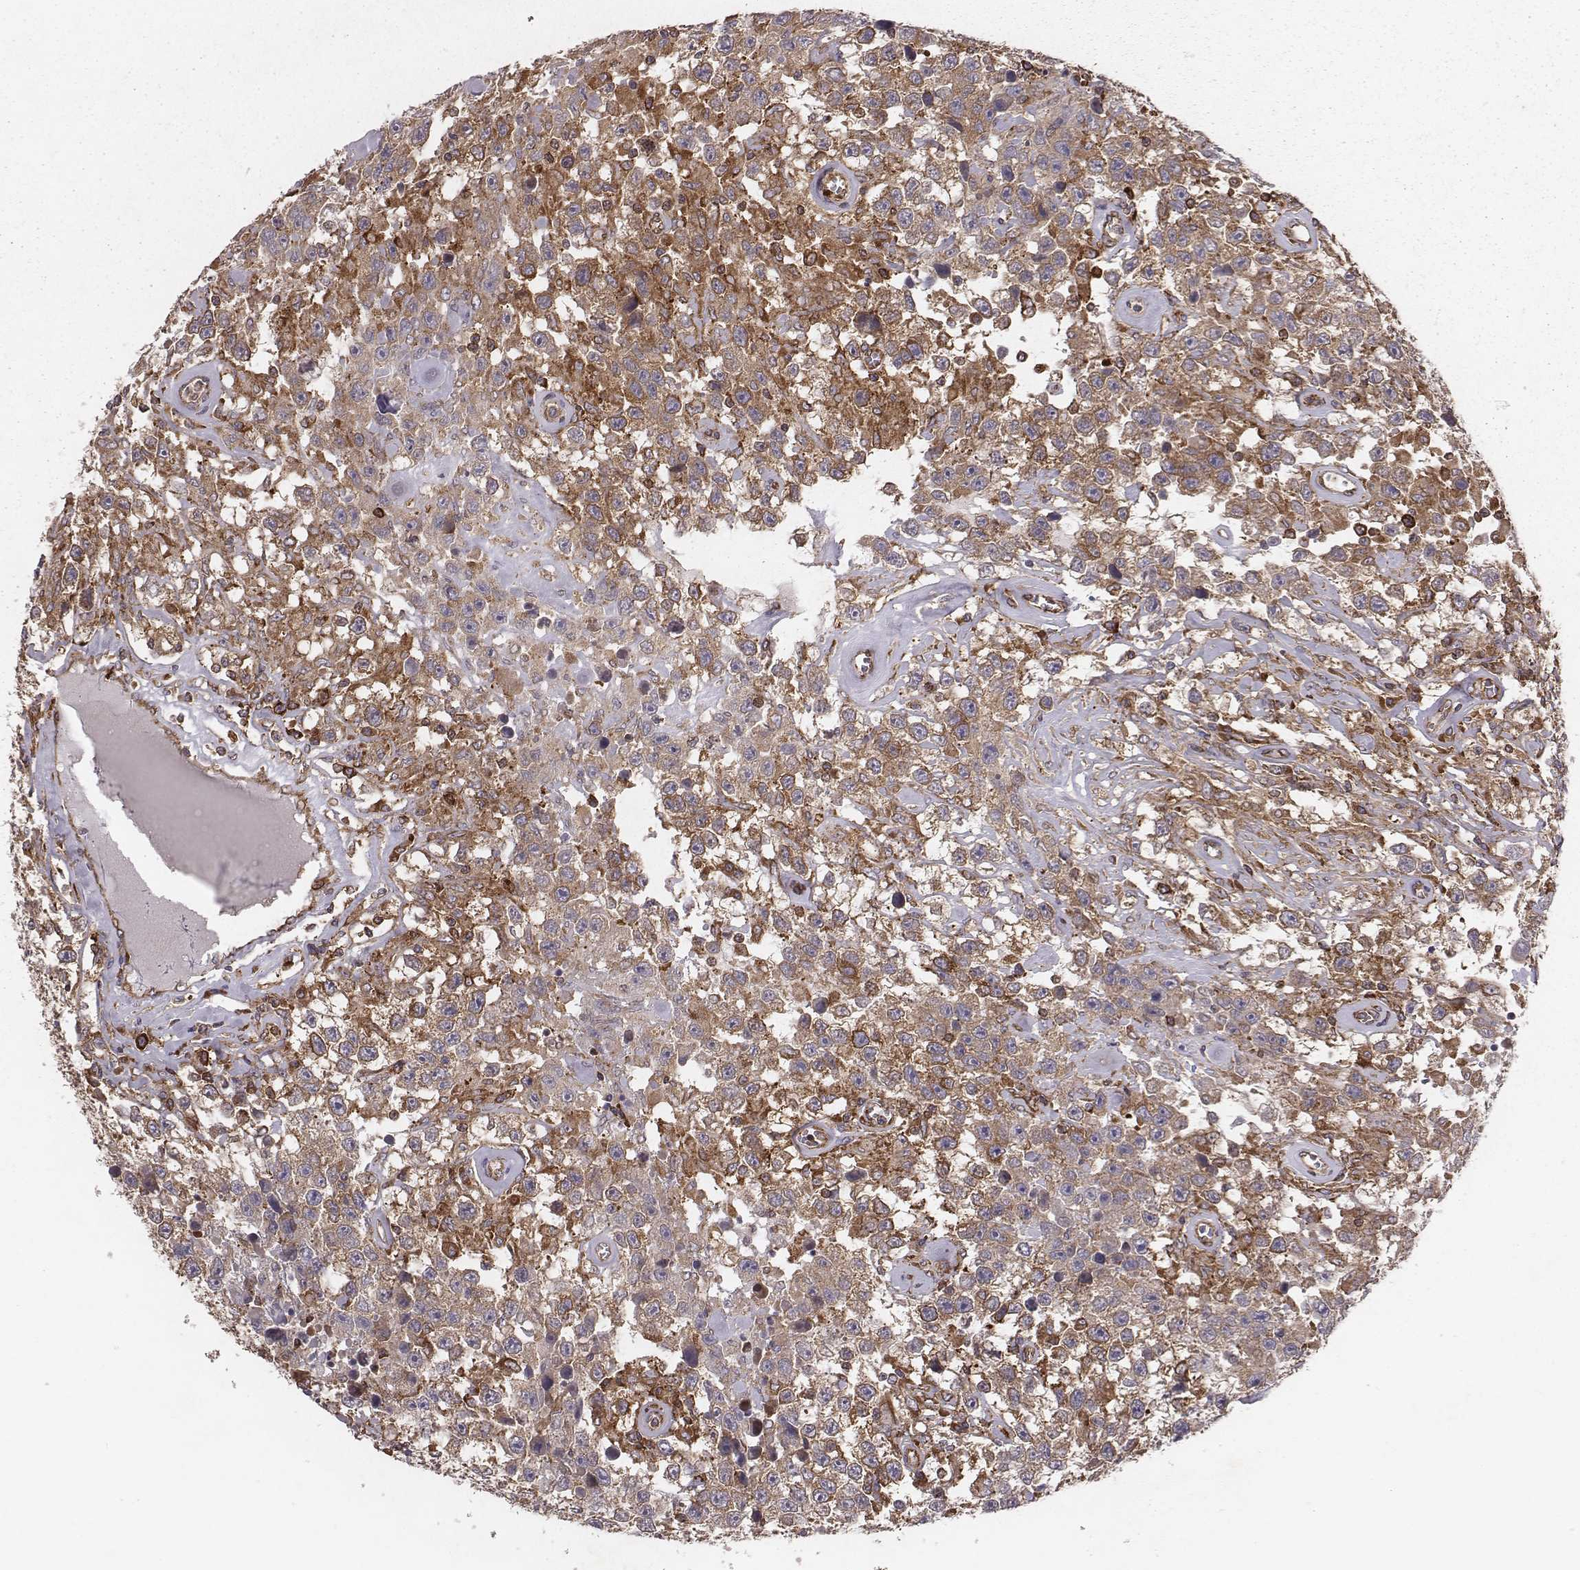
{"staining": {"intensity": "moderate", "quantity": ">75%", "location": "cytoplasmic/membranous"}, "tissue": "testis cancer", "cell_type": "Tumor cells", "image_type": "cancer", "snomed": [{"axis": "morphology", "description": "Seminoma, NOS"}, {"axis": "topography", "description": "Testis"}], "caption": "A high-resolution histopathology image shows immunohistochemistry (IHC) staining of seminoma (testis), which shows moderate cytoplasmic/membranous positivity in approximately >75% of tumor cells.", "gene": "TXLNA", "patient": {"sex": "male", "age": 43}}